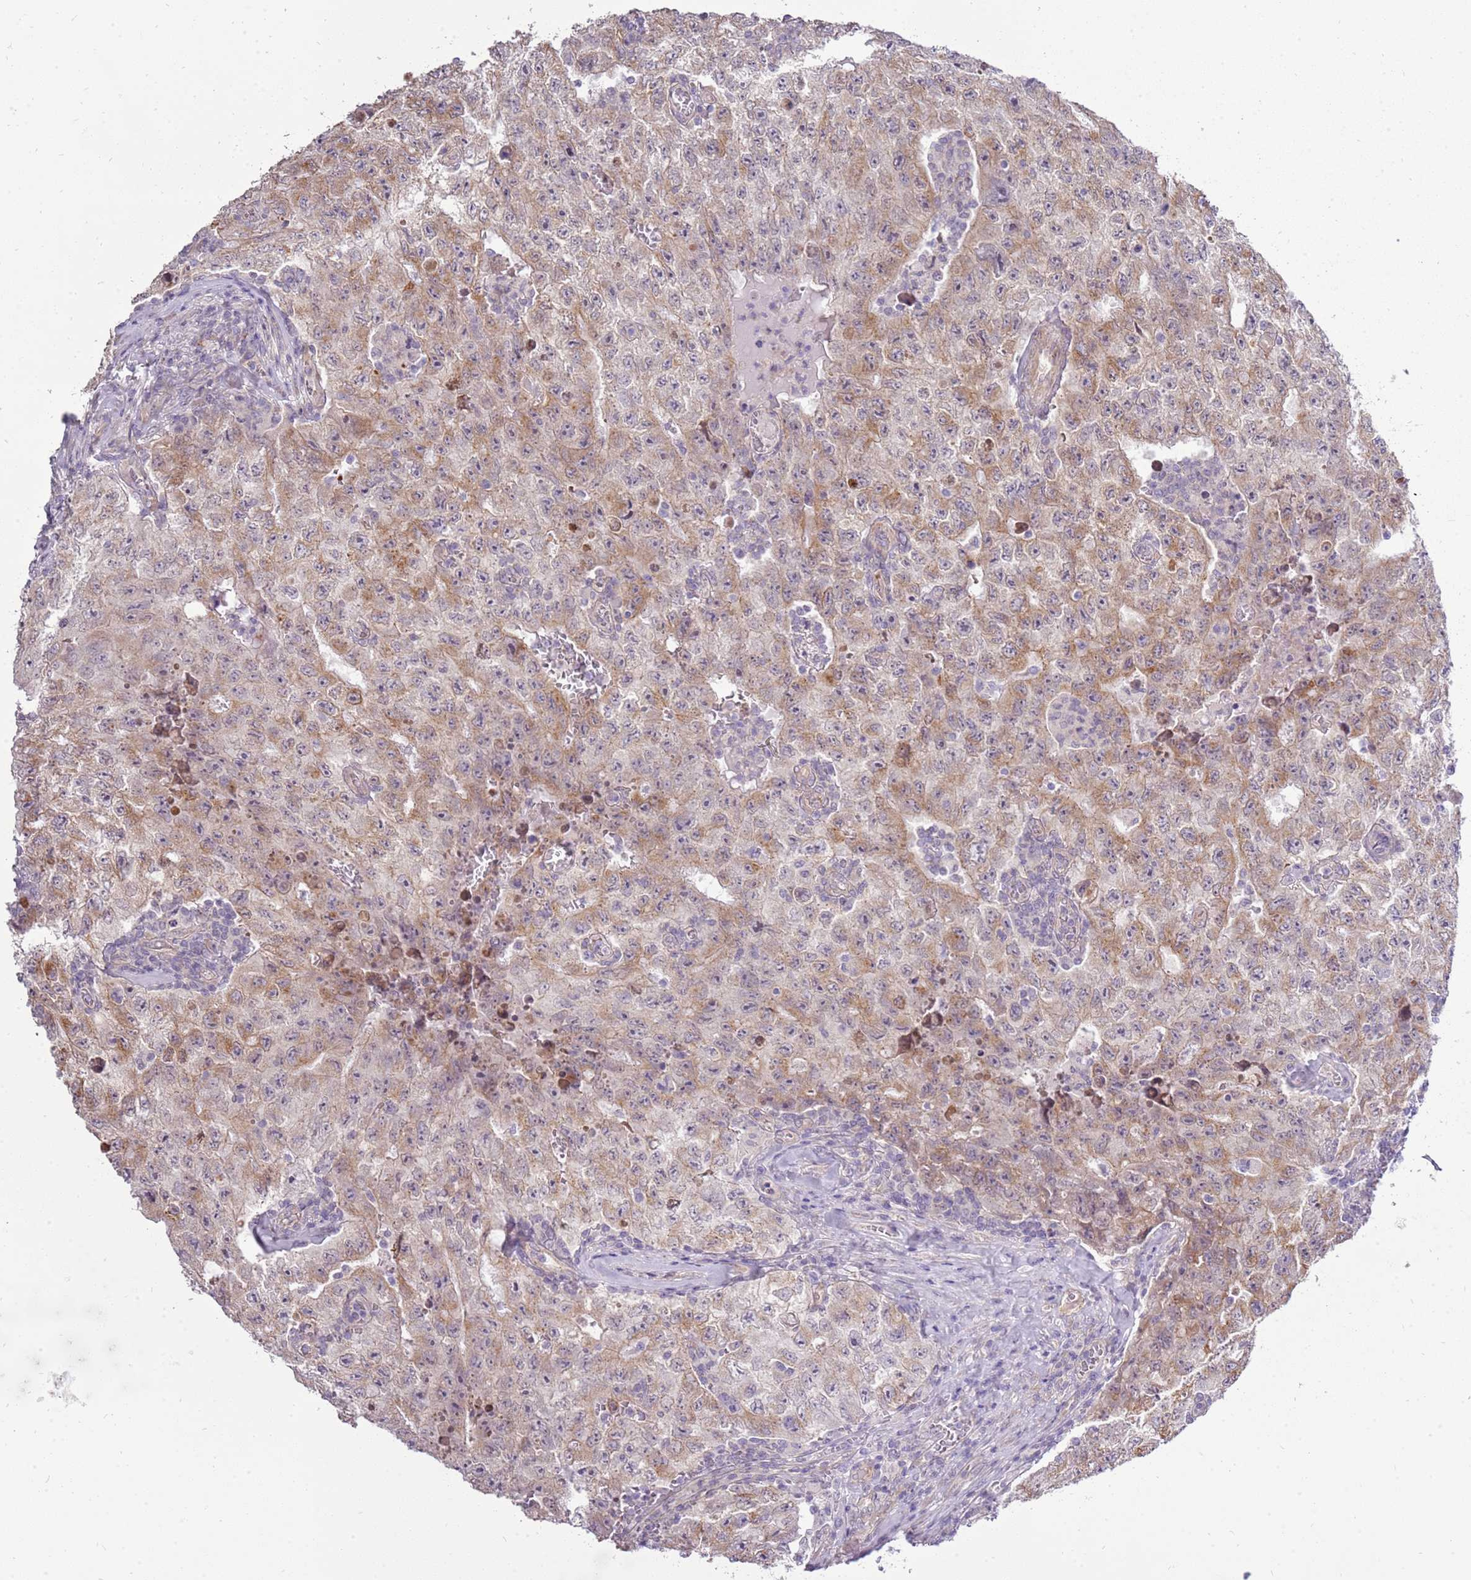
{"staining": {"intensity": "moderate", "quantity": "25%-75%", "location": "cytoplasmic/membranous"}, "tissue": "testis cancer", "cell_type": "Tumor cells", "image_type": "cancer", "snomed": [{"axis": "morphology", "description": "Carcinoma, Embryonal, NOS"}, {"axis": "topography", "description": "Testis"}], "caption": "Protein expression analysis of human testis cancer (embryonal carcinoma) reveals moderate cytoplasmic/membranous staining in approximately 25%-75% of tumor cells.", "gene": "UGGT2", "patient": {"sex": "male", "age": 17}}